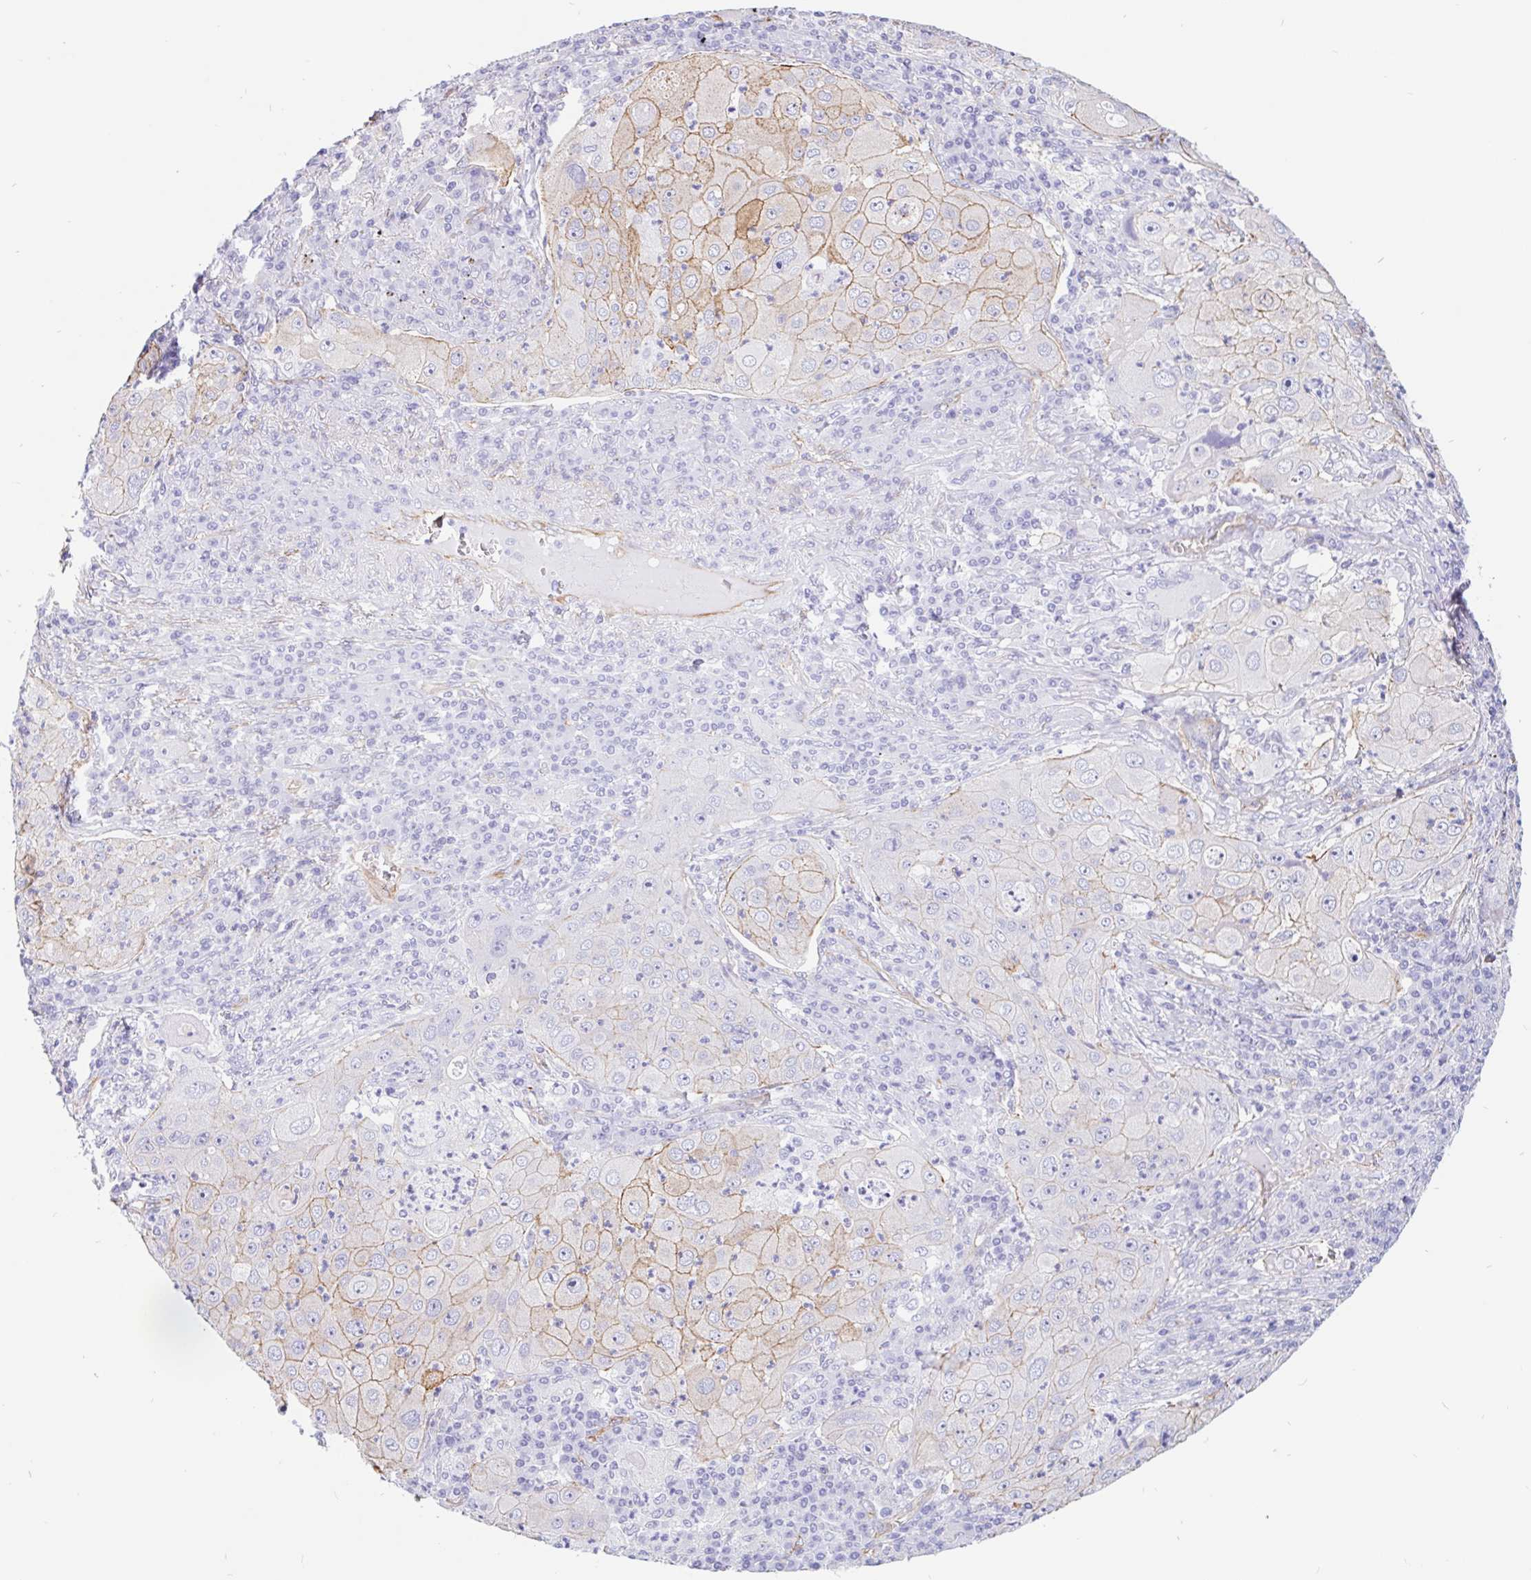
{"staining": {"intensity": "weak", "quantity": "25%-75%", "location": "cytoplasmic/membranous"}, "tissue": "lung cancer", "cell_type": "Tumor cells", "image_type": "cancer", "snomed": [{"axis": "morphology", "description": "Squamous cell carcinoma, NOS"}, {"axis": "topography", "description": "Lung"}], "caption": "There is low levels of weak cytoplasmic/membranous expression in tumor cells of lung cancer (squamous cell carcinoma), as demonstrated by immunohistochemical staining (brown color).", "gene": "LIMCH1", "patient": {"sex": "female", "age": 59}}